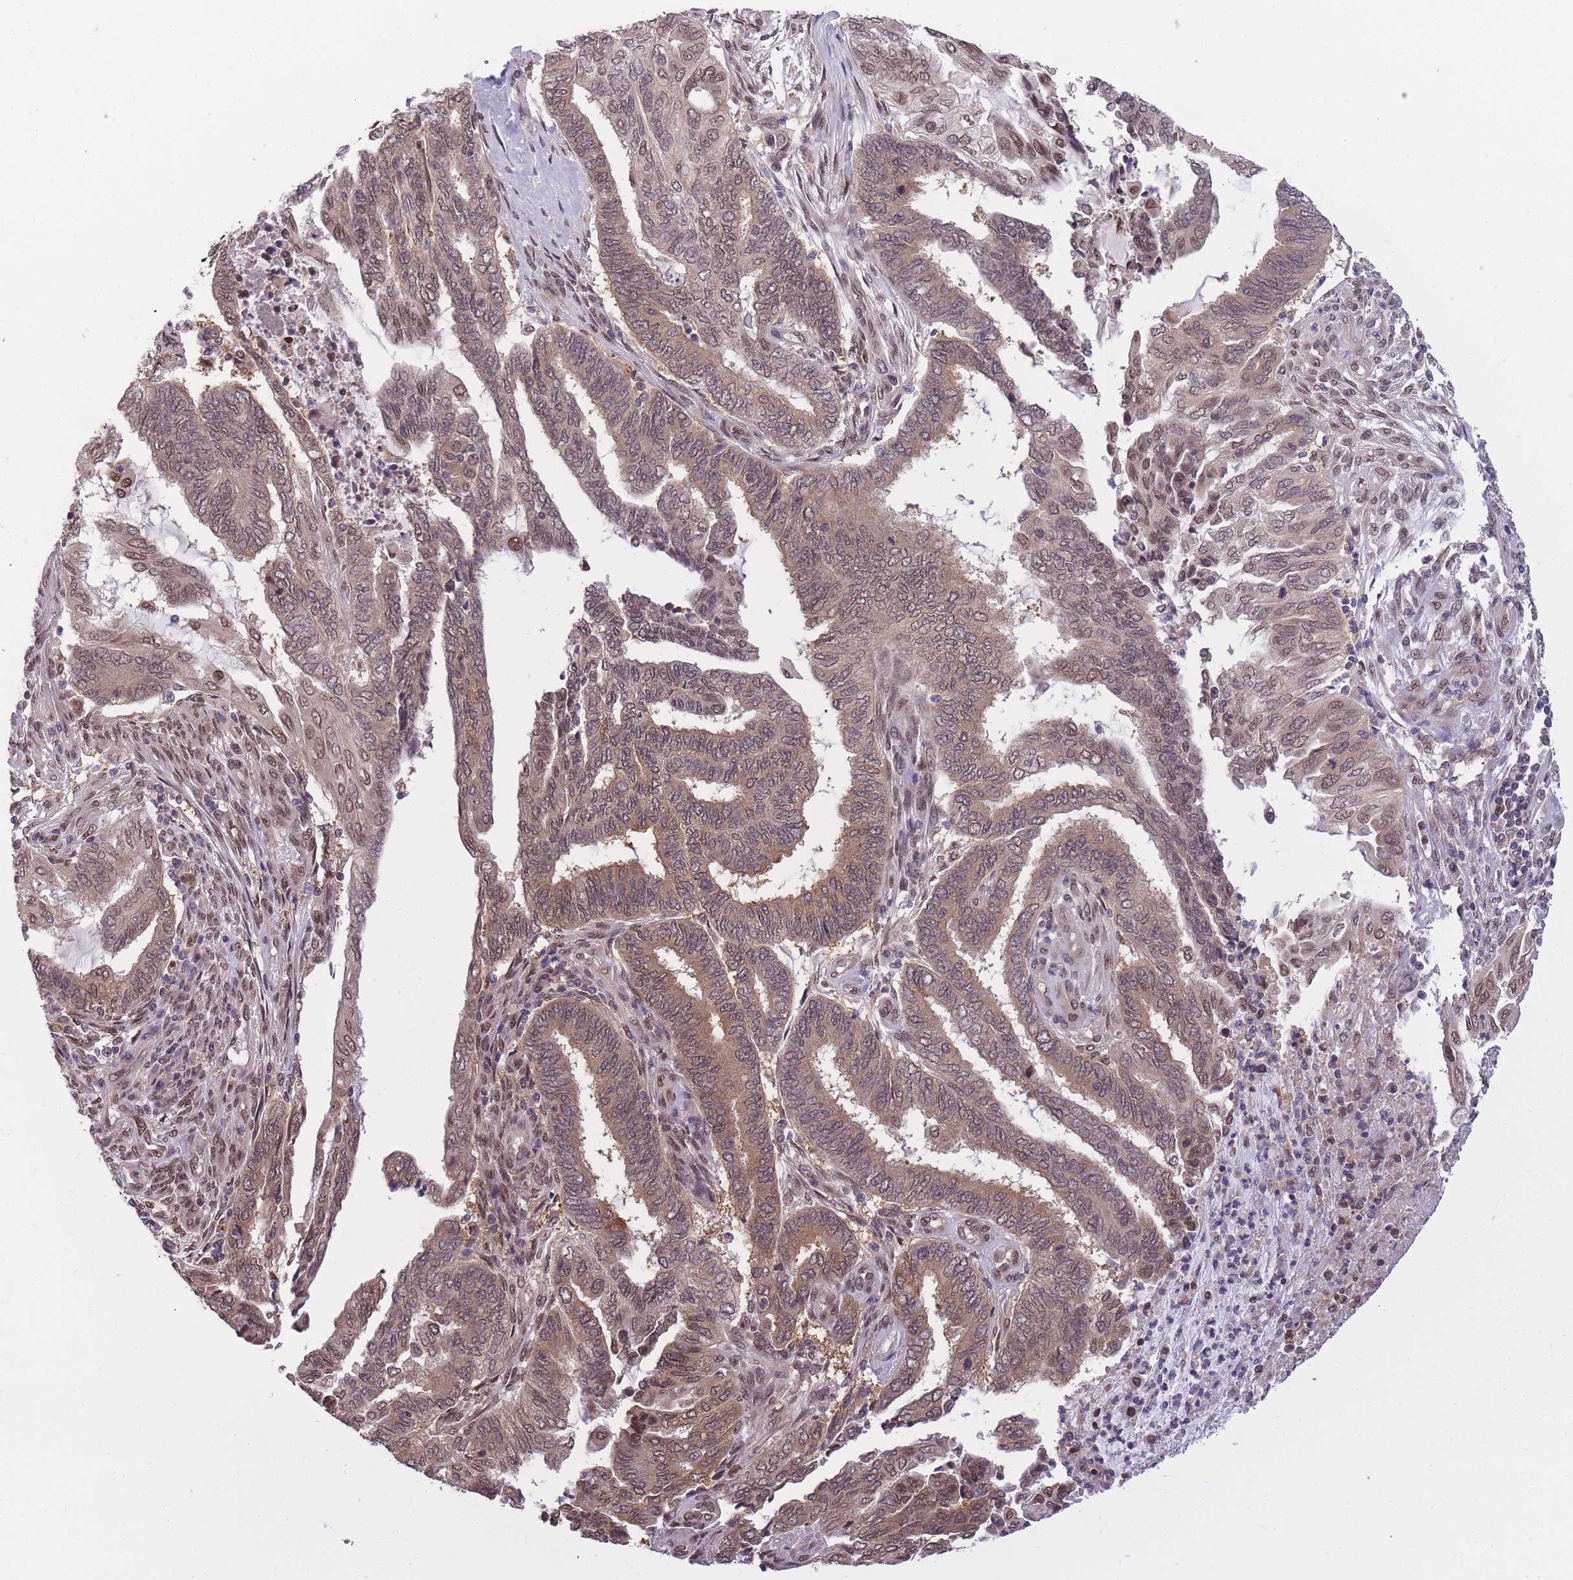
{"staining": {"intensity": "weak", "quantity": ">75%", "location": "cytoplasmic/membranous,nuclear"}, "tissue": "endometrial cancer", "cell_type": "Tumor cells", "image_type": "cancer", "snomed": [{"axis": "morphology", "description": "Adenocarcinoma, NOS"}, {"axis": "topography", "description": "Uterus"}, {"axis": "topography", "description": "Endometrium"}], "caption": "This is an image of IHC staining of endometrial cancer (adenocarcinoma), which shows weak positivity in the cytoplasmic/membranous and nuclear of tumor cells.", "gene": "CDIP1", "patient": {"sex": "female", "age": 70}}